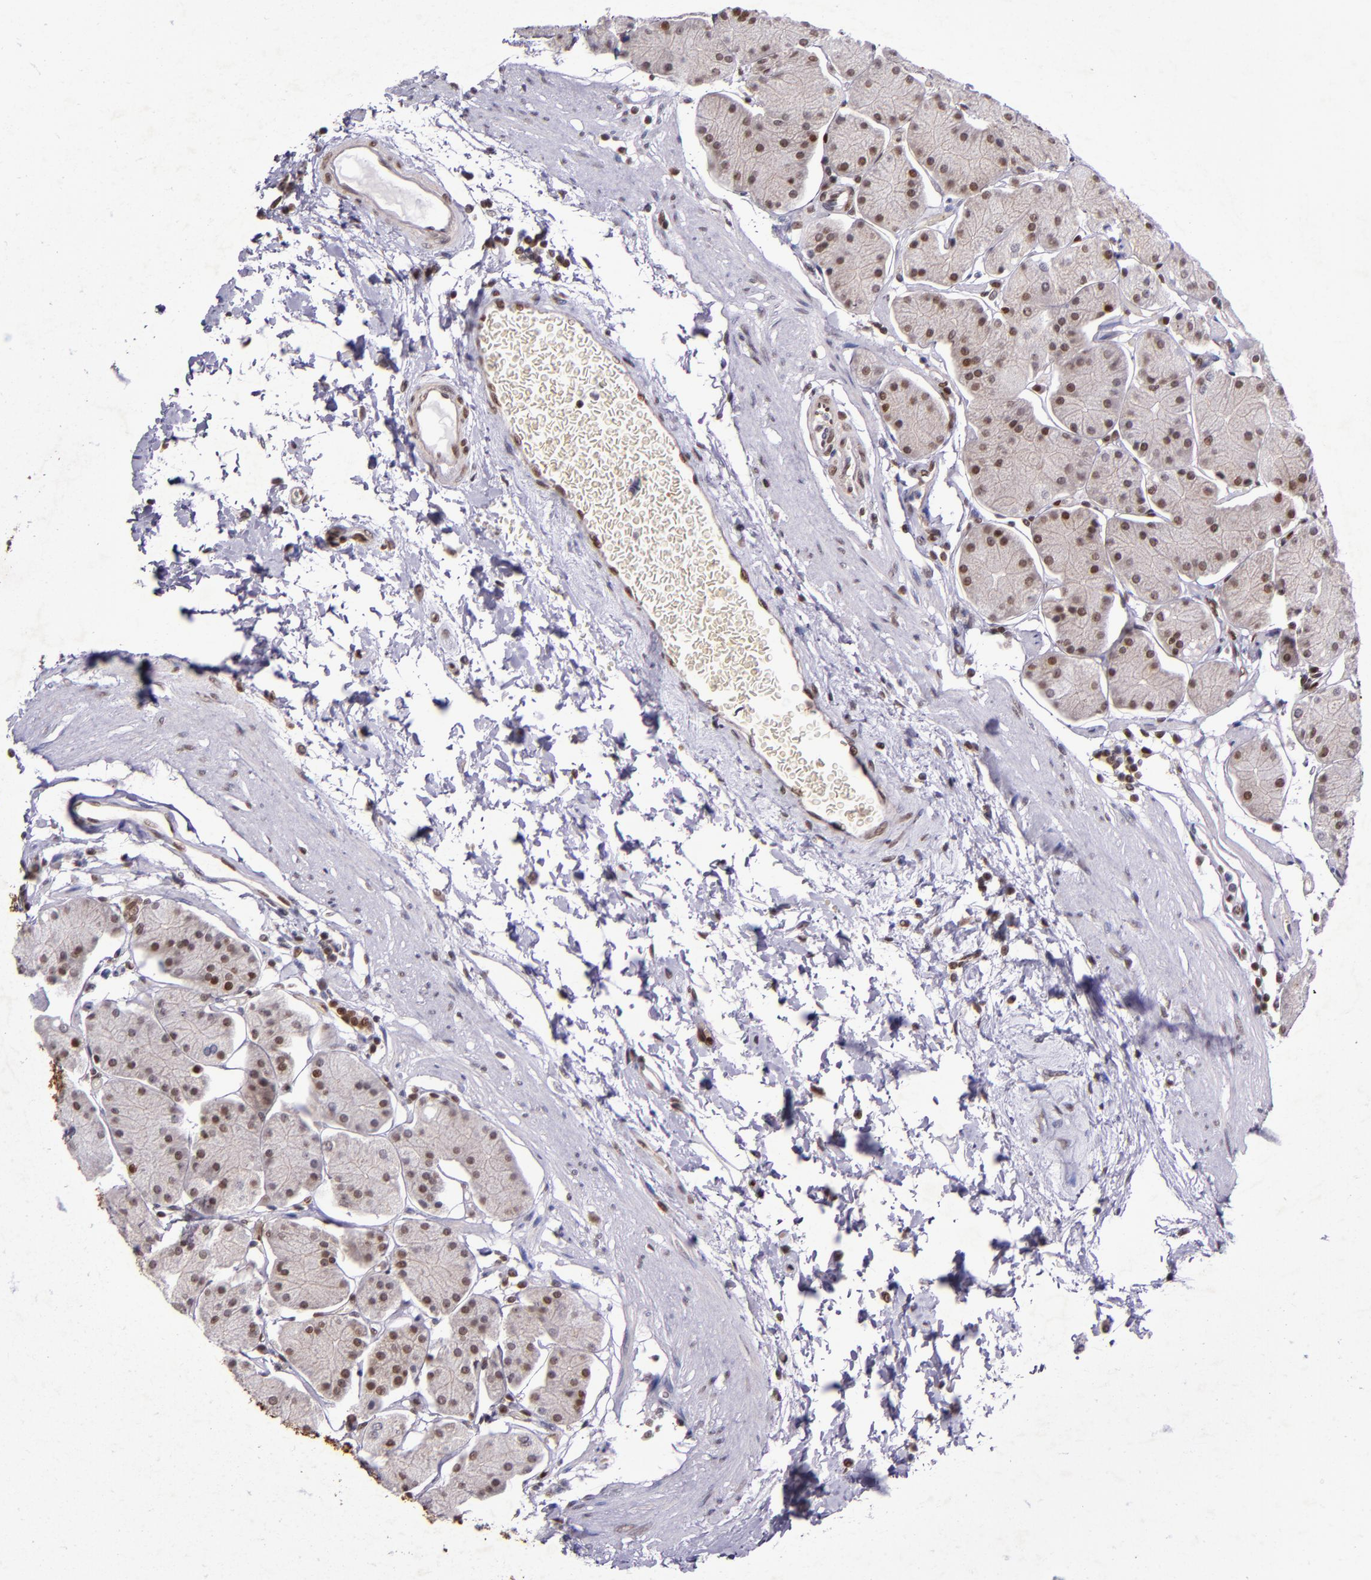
{"staining": {"intensity": "strong", "quantity": ">75%", "location": "cytoplasmic/membranous,nuclear"}, "tissue": "stomach", "cell_type": "Glandular cells", "image_type": "normal", "snomed": [{"axis": "morphology", "description": "Normal tissue, NOS"}, {"axis": "topography", "description": "Stomach, upper"}, {"axis": "topography", "description": "Stomach"}], "caption": "The image exhibits a brown stain indicating the presence of a protein in the cytoplasmic/membranous,nuclear of glandular cells in stomach. (Brightfield microscopy of DAB IHC at high magnification).", "gene": "MGMT", "patient": {"sex": "male", "age": 76}}